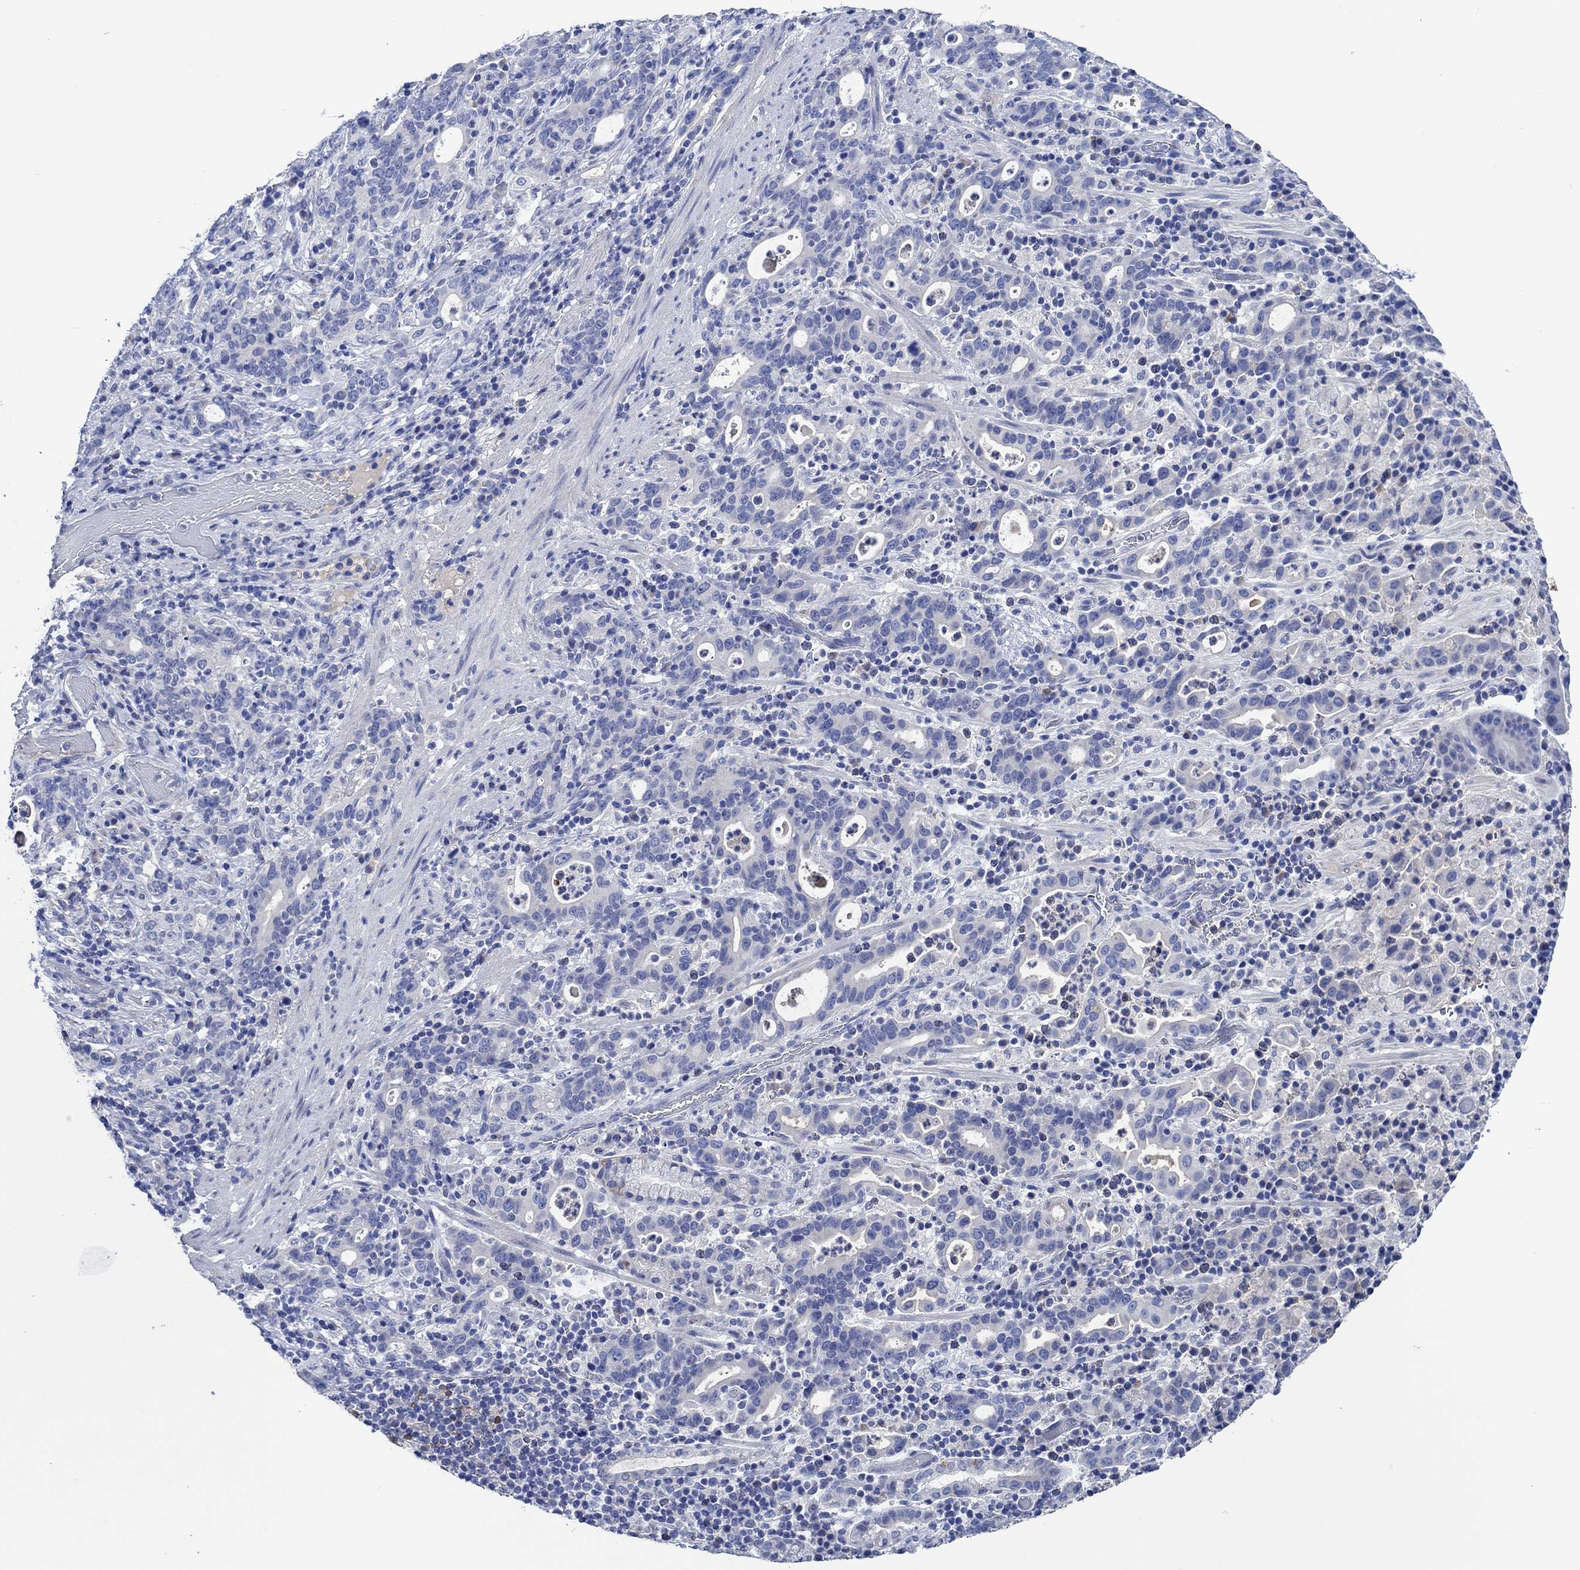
{"staining": {"intensity": "negative", "quantity": "none", "location": "none"}, "tissue": "stomach cancer", "cell_type": "Tumor cells", "image_type": "cancer", "snomed": [{"axis": "morphology", "description": "Adenocarcinoma, NOS"}, {"axis": "topography", "description": "Stomach"}], "caption": "IHC image of stomach cancer (adenocarcinoma) stained for a protein (brown), which demonstrates no positivity in tumor cells.", "gene": "CPNE6", "patient": {"sex": "male", "age": 79}}